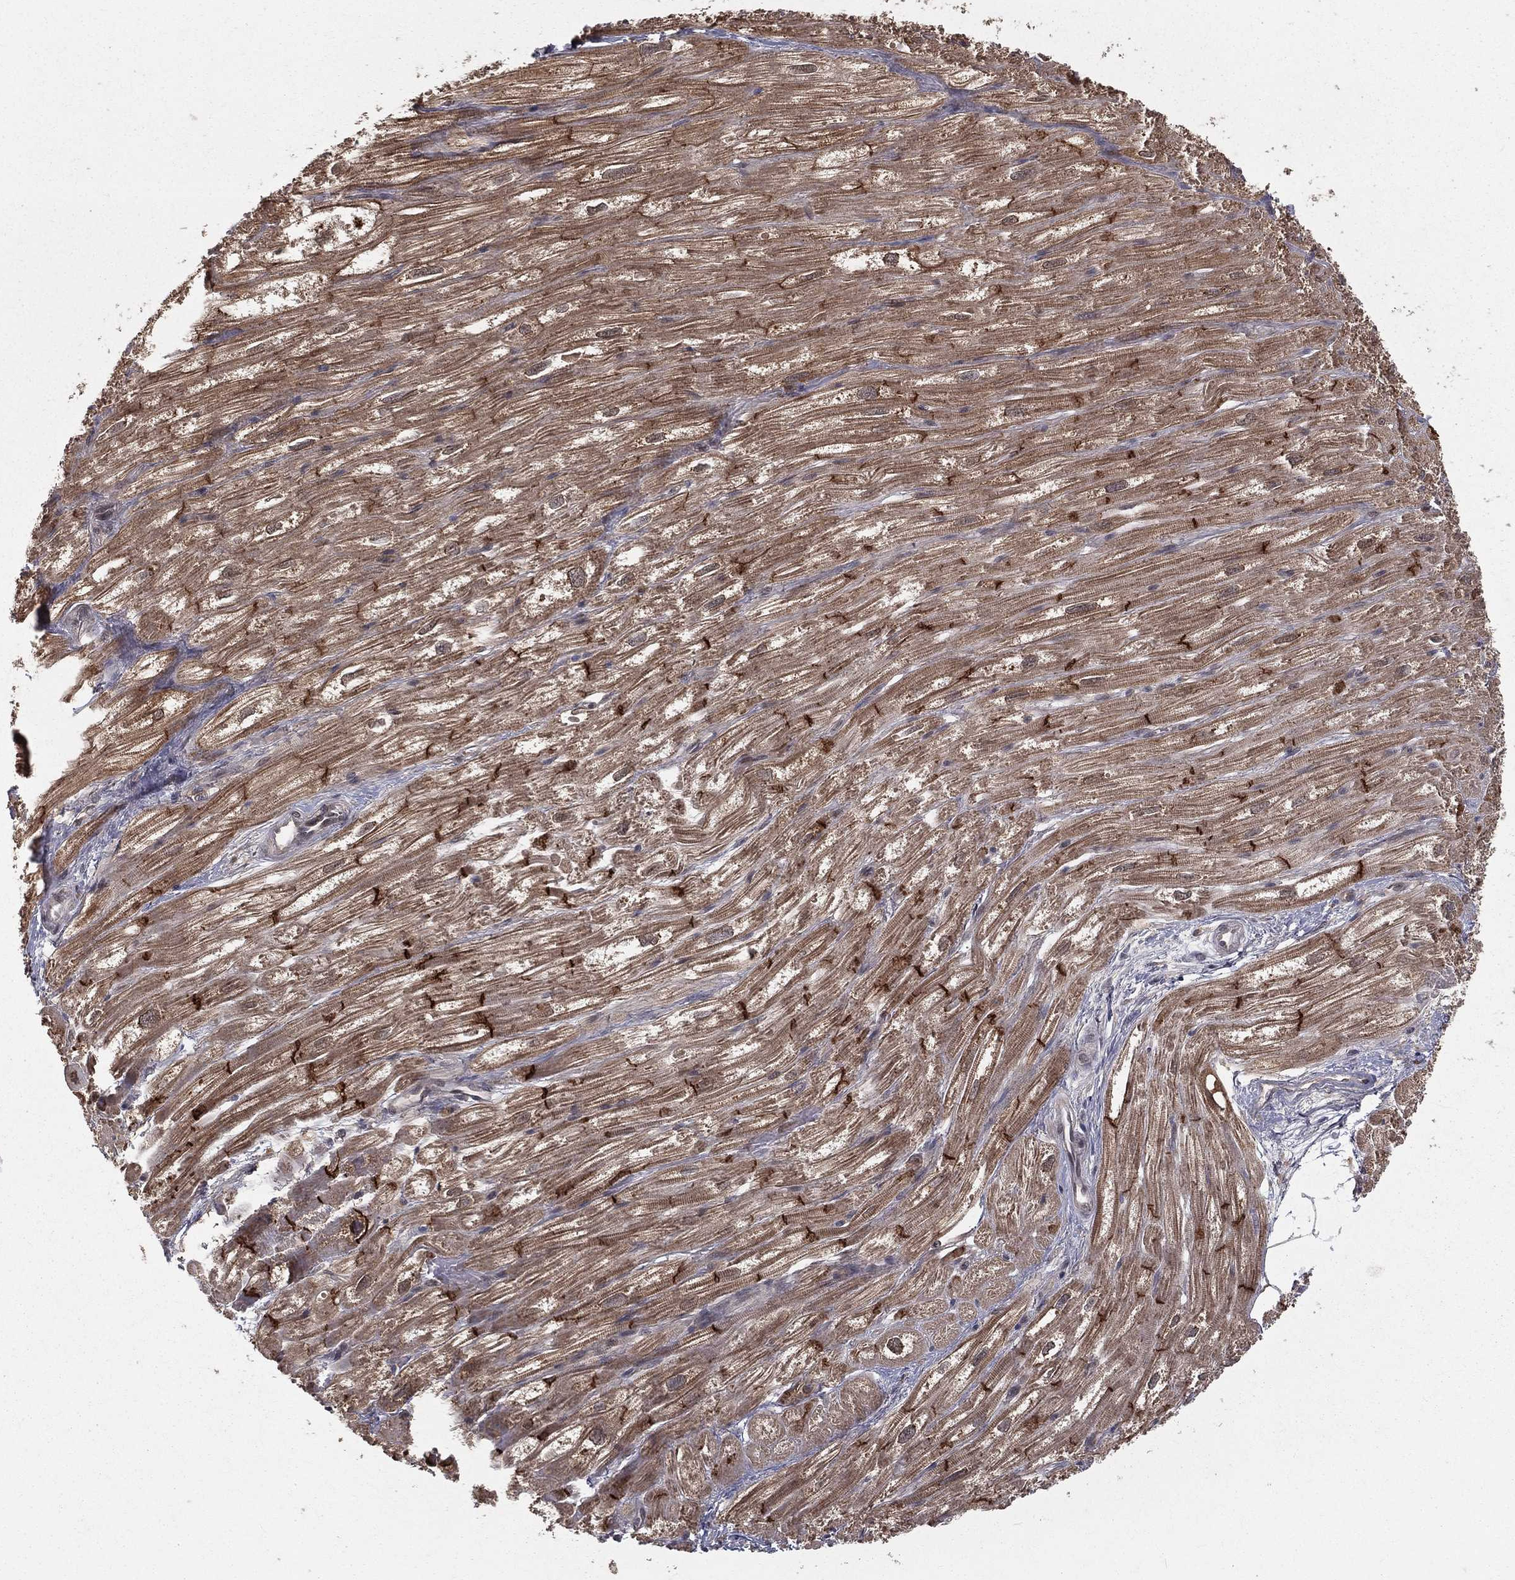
{"staining": {"intensity": "strong", "quantity": "<25%", "location": "cytoplasmic/membranous"}, "tissue": "heart muscle", "cell_type": "Cardiomyocytes", "image_type": "normal", "snomed": [{"axis": "morphology", "description": "Normal tissue, NOS"}, {"axis": "topography", "description": "Heart"}], "caption": "Protein staining of normal heart muscle demonstrates strong cytoplasmic/membranous expression in about <25% of cardiomyocytes.", "gene": "ZDHHC15", "patient": {"sex": "male", "age": 62}}